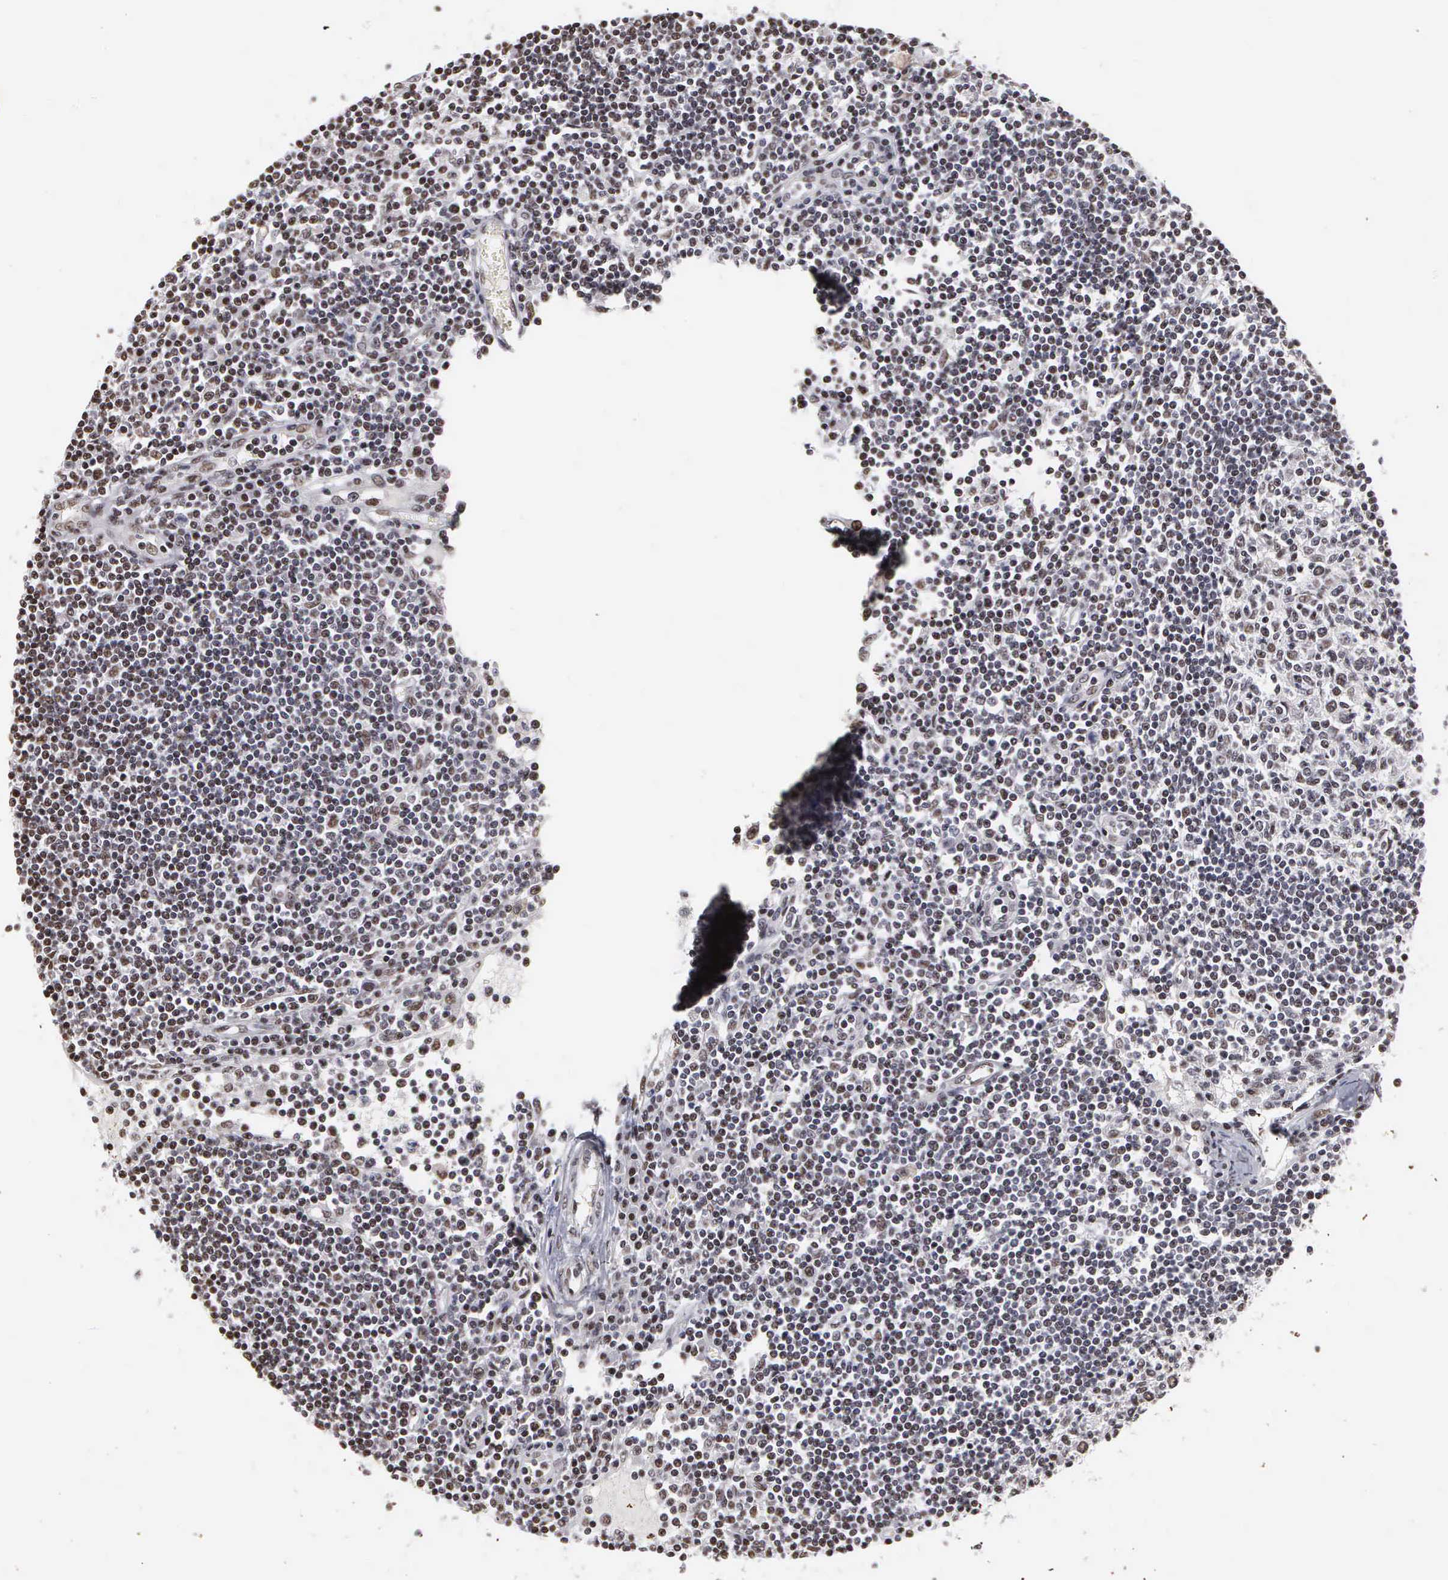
{"staining": {"intensity": "weak", "quantity": "25%-75%", "location": "nuclear"}, "tissue": "lymph node", "cell_type": "Germinal center cells", "image_type": "normal", "snomed": [{"axis": "morphology", "description": "Normal tissue, NOS"}, {"axis": "topography", "description": "Lymph node"}], "caption": "Brown immunohistochemical staining in benign lymph node demonstrates weak nuclear staining in about 25%-75% of germinal center cells. (Brightfield microscopy of DAB IHC at high magnification).", "gene": "KIAA0586", "patient": {"sex": "female", "age": 62}}